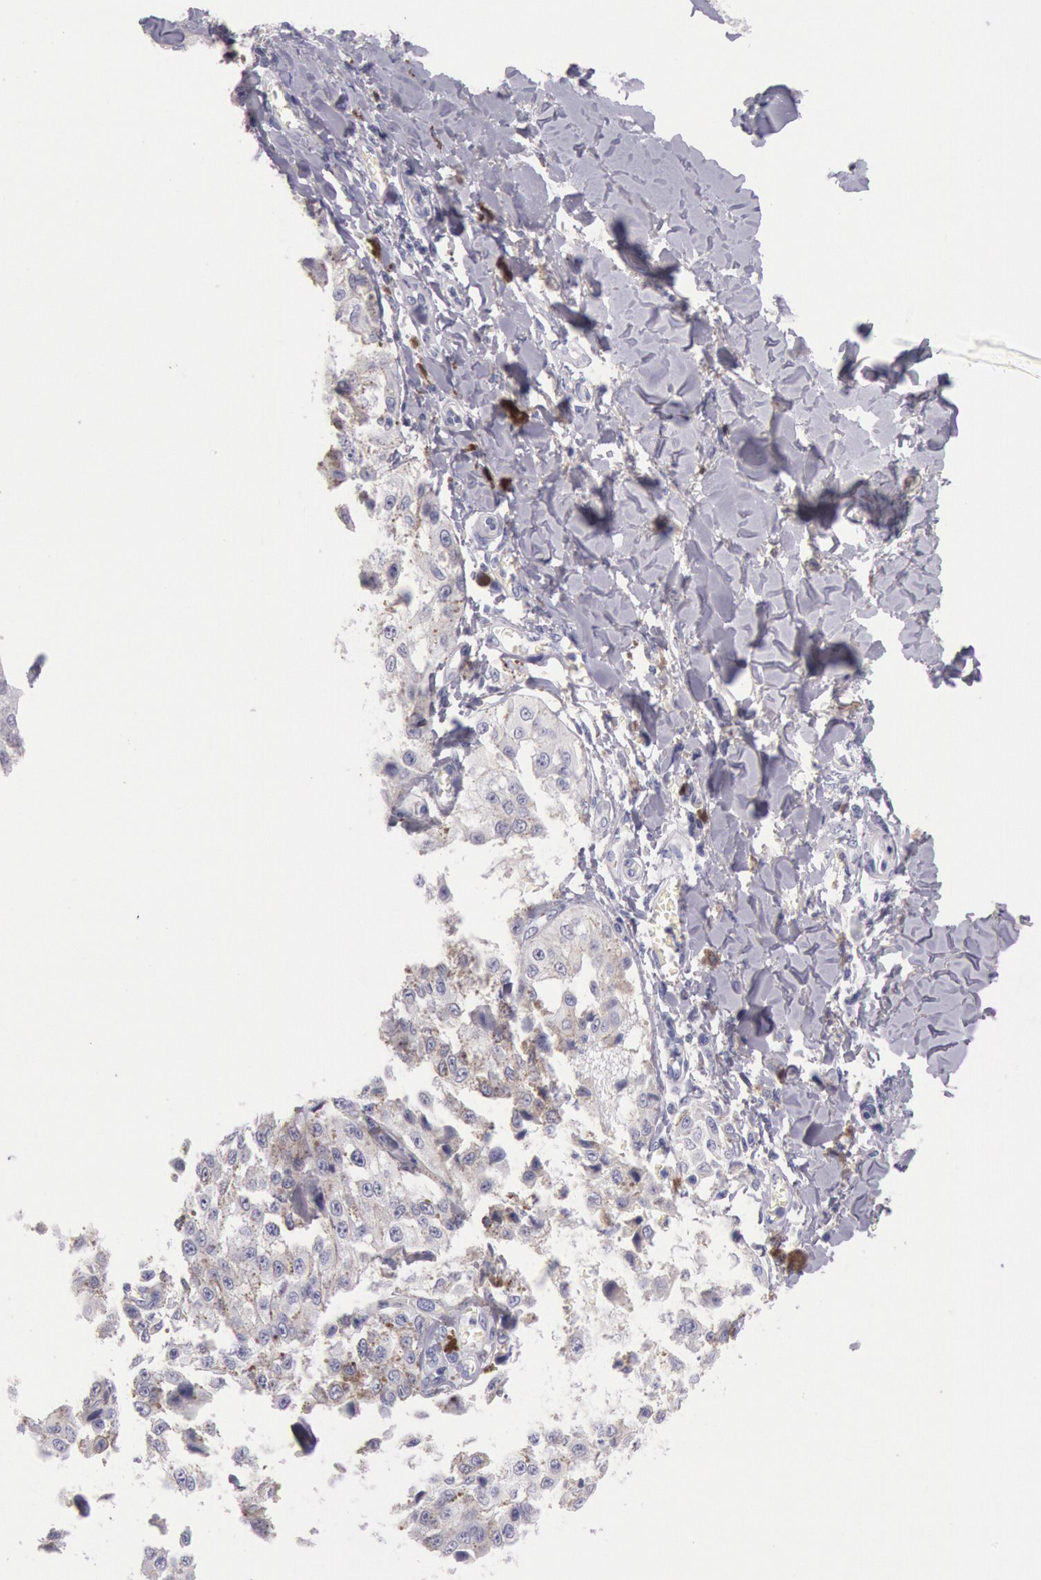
{"staining": {"intensity": "negative", "quantity": "none", "location": "none"}, "tissue": "melanoma", "cell_type": "Tumor cells", "image_type": "cancer", "snomed": [{"axis": "morphology", "description": "Malignant melanoma, NOS"}, {"axis": "topography", "description": "Skin"}], "caption": "The micrograph reveals no significant expression in tumor cells of malignant melanoma.", "gene": "EGFR", "patient": {"sex": "female", "age": 82}}